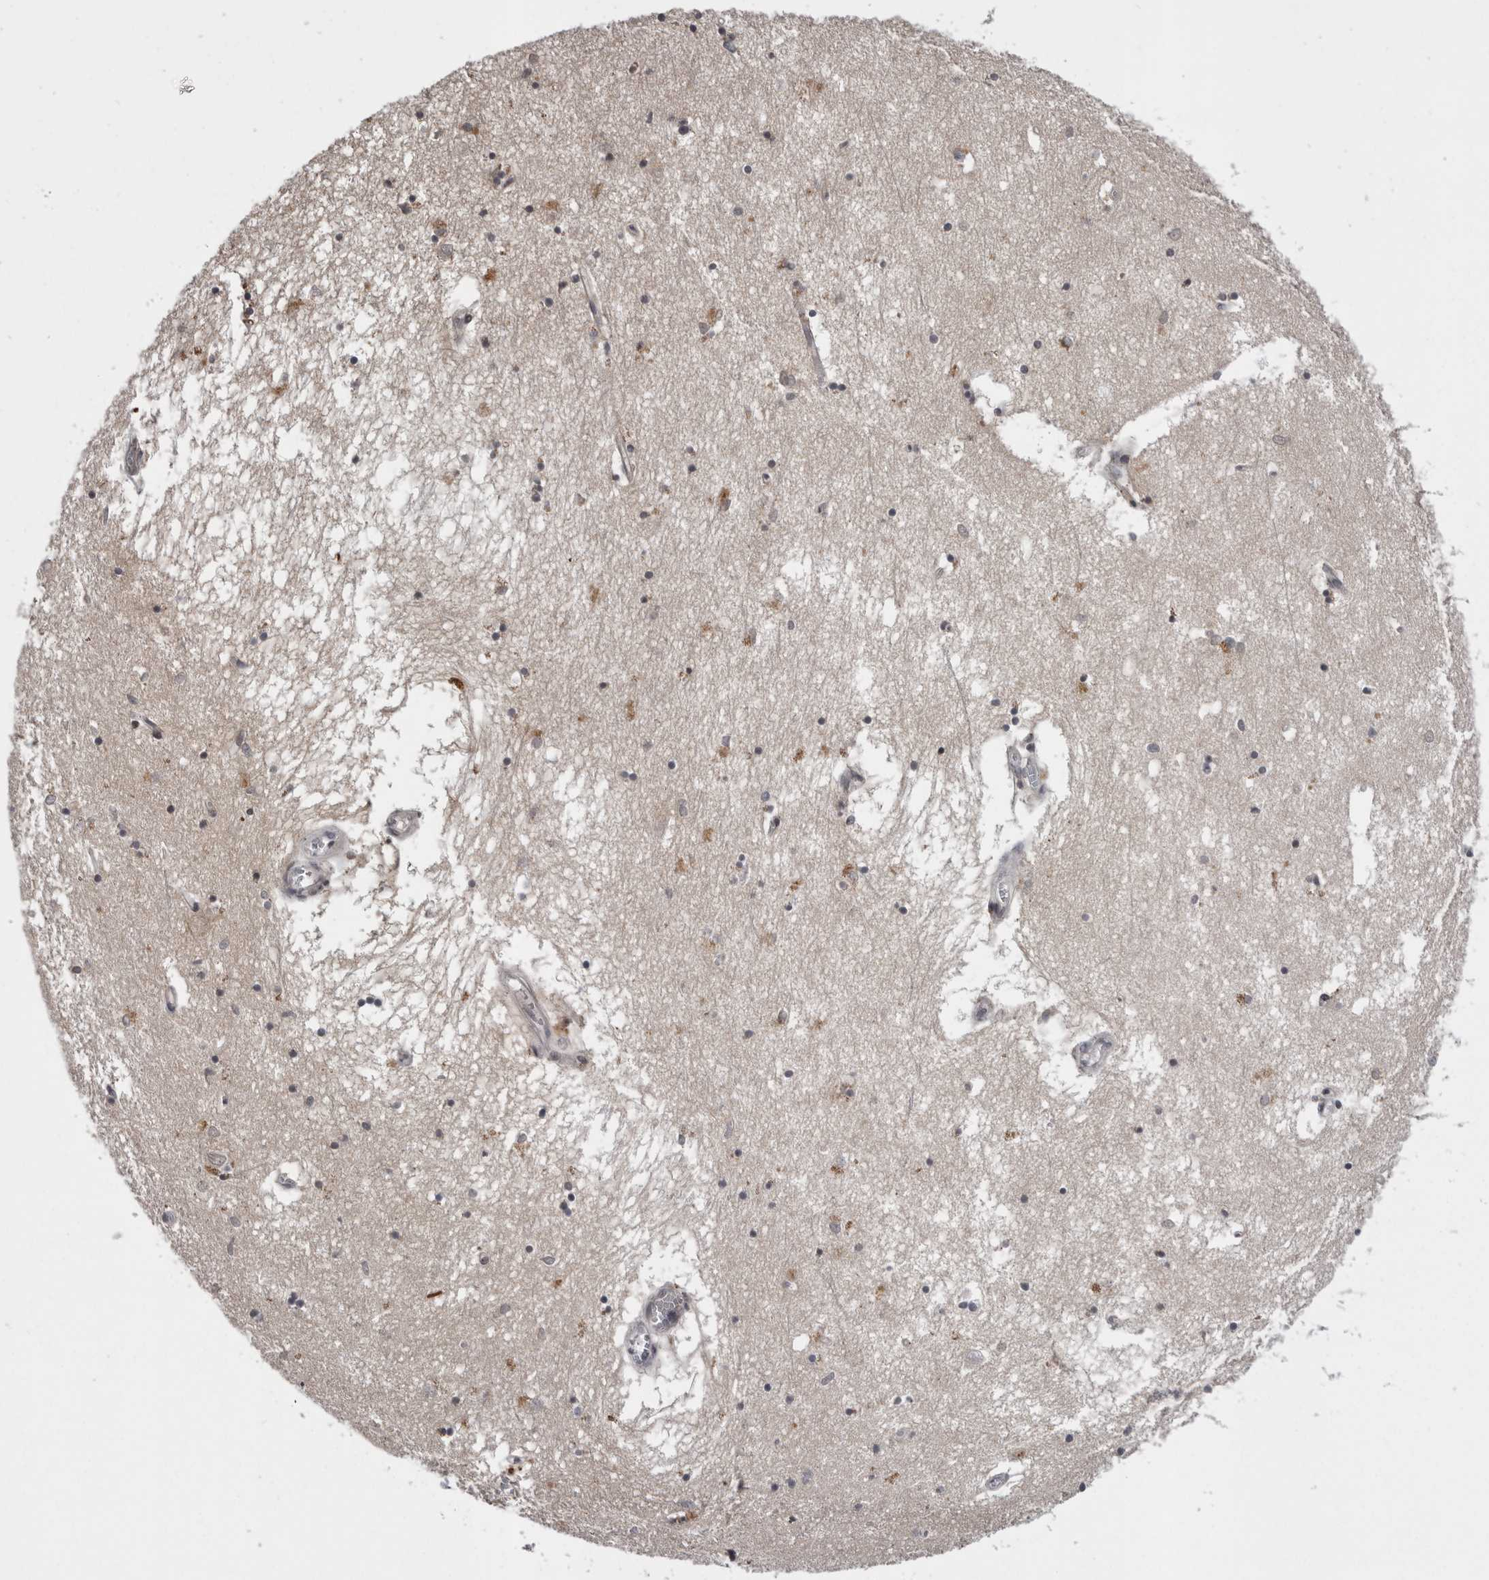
{"staining": {"intensity": "moderate", "quantity": "<25%", "location": "cytoplasmic/membranous"}, "tissue": "hippocampus", "cell_type": "Glial cells", "image_type": "normal", "snomed": [{"axis": "morphology", "description": "Normal tissue, NOS"}, {"axis": "topography", "description": "Hippocampus"}], "caption": "Immunohistochemistry staining of benign hippocampus, which demonstrates low levels of moderate cytoplasmic/membranous staining in about <25% of glial cells indicating moderate cytoplasmic/membranous protein expression. The staining was performed using DAB (3,3'-diaminobenzidine) (brown) for protein detection and nuclei were counterstained in hematoxylin (blue).", "gene": "AOAH", "patient": {"sex": "male", "age": 70}}